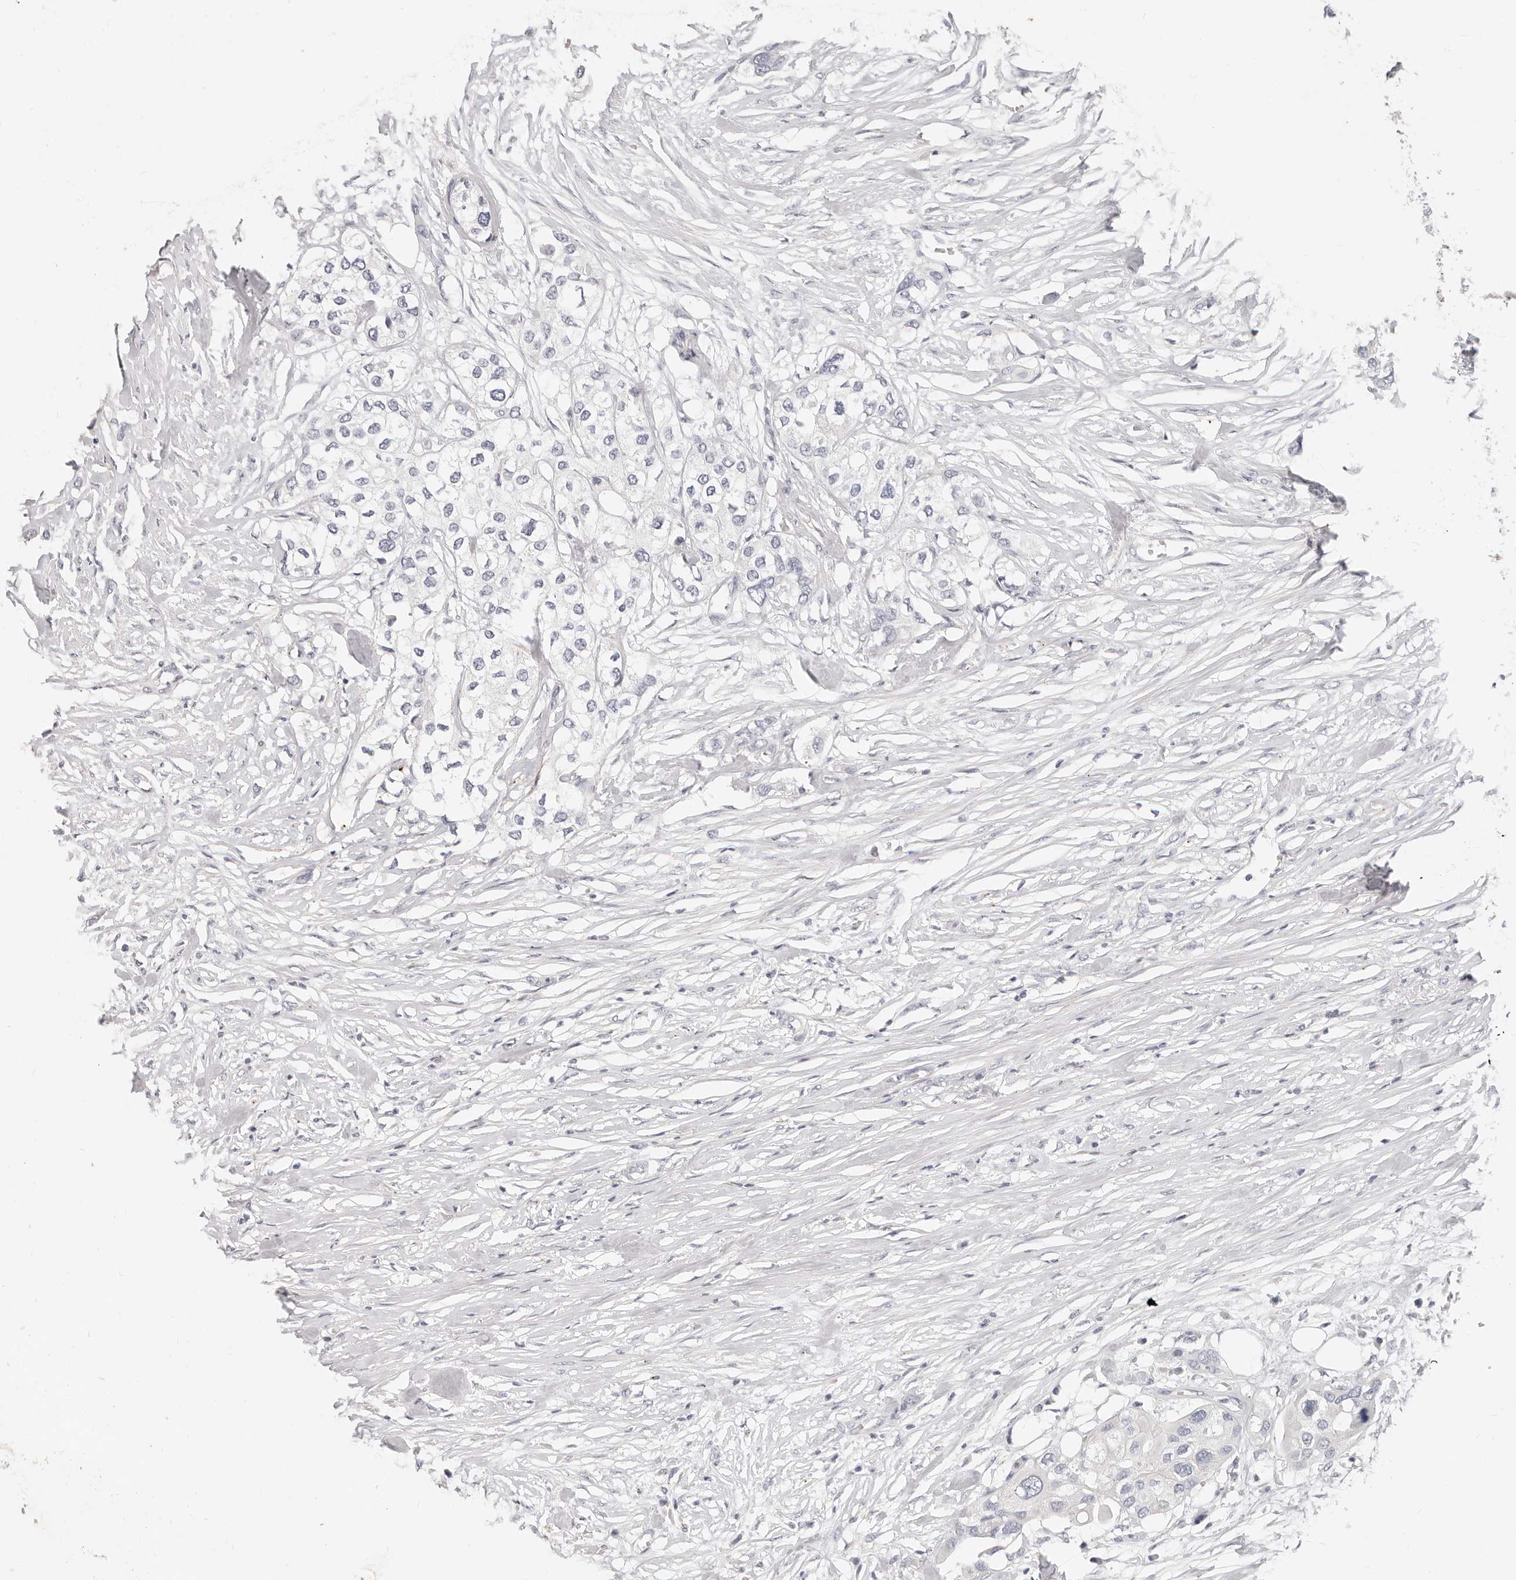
{"staining": {"intensity": "negative", "quantity": "none", "location": "none"}, "tissue": "urothelial cancer", "cell_type": "Tumor cells", "image_type": "cancer", "snomed": [{"axis": "morphology", "description": "Urothelial carcinoma, High grade"}, {"axis": "topography", "description": "Urinary bladder"}], "caption": "This is an immunohistochemistry (IHC) image of human urothelial carcinoma (high-grade). There is no positivity in tumor cells.", "gene": "ZRANB1", "patient": {"sex": "male", "age": 64}}